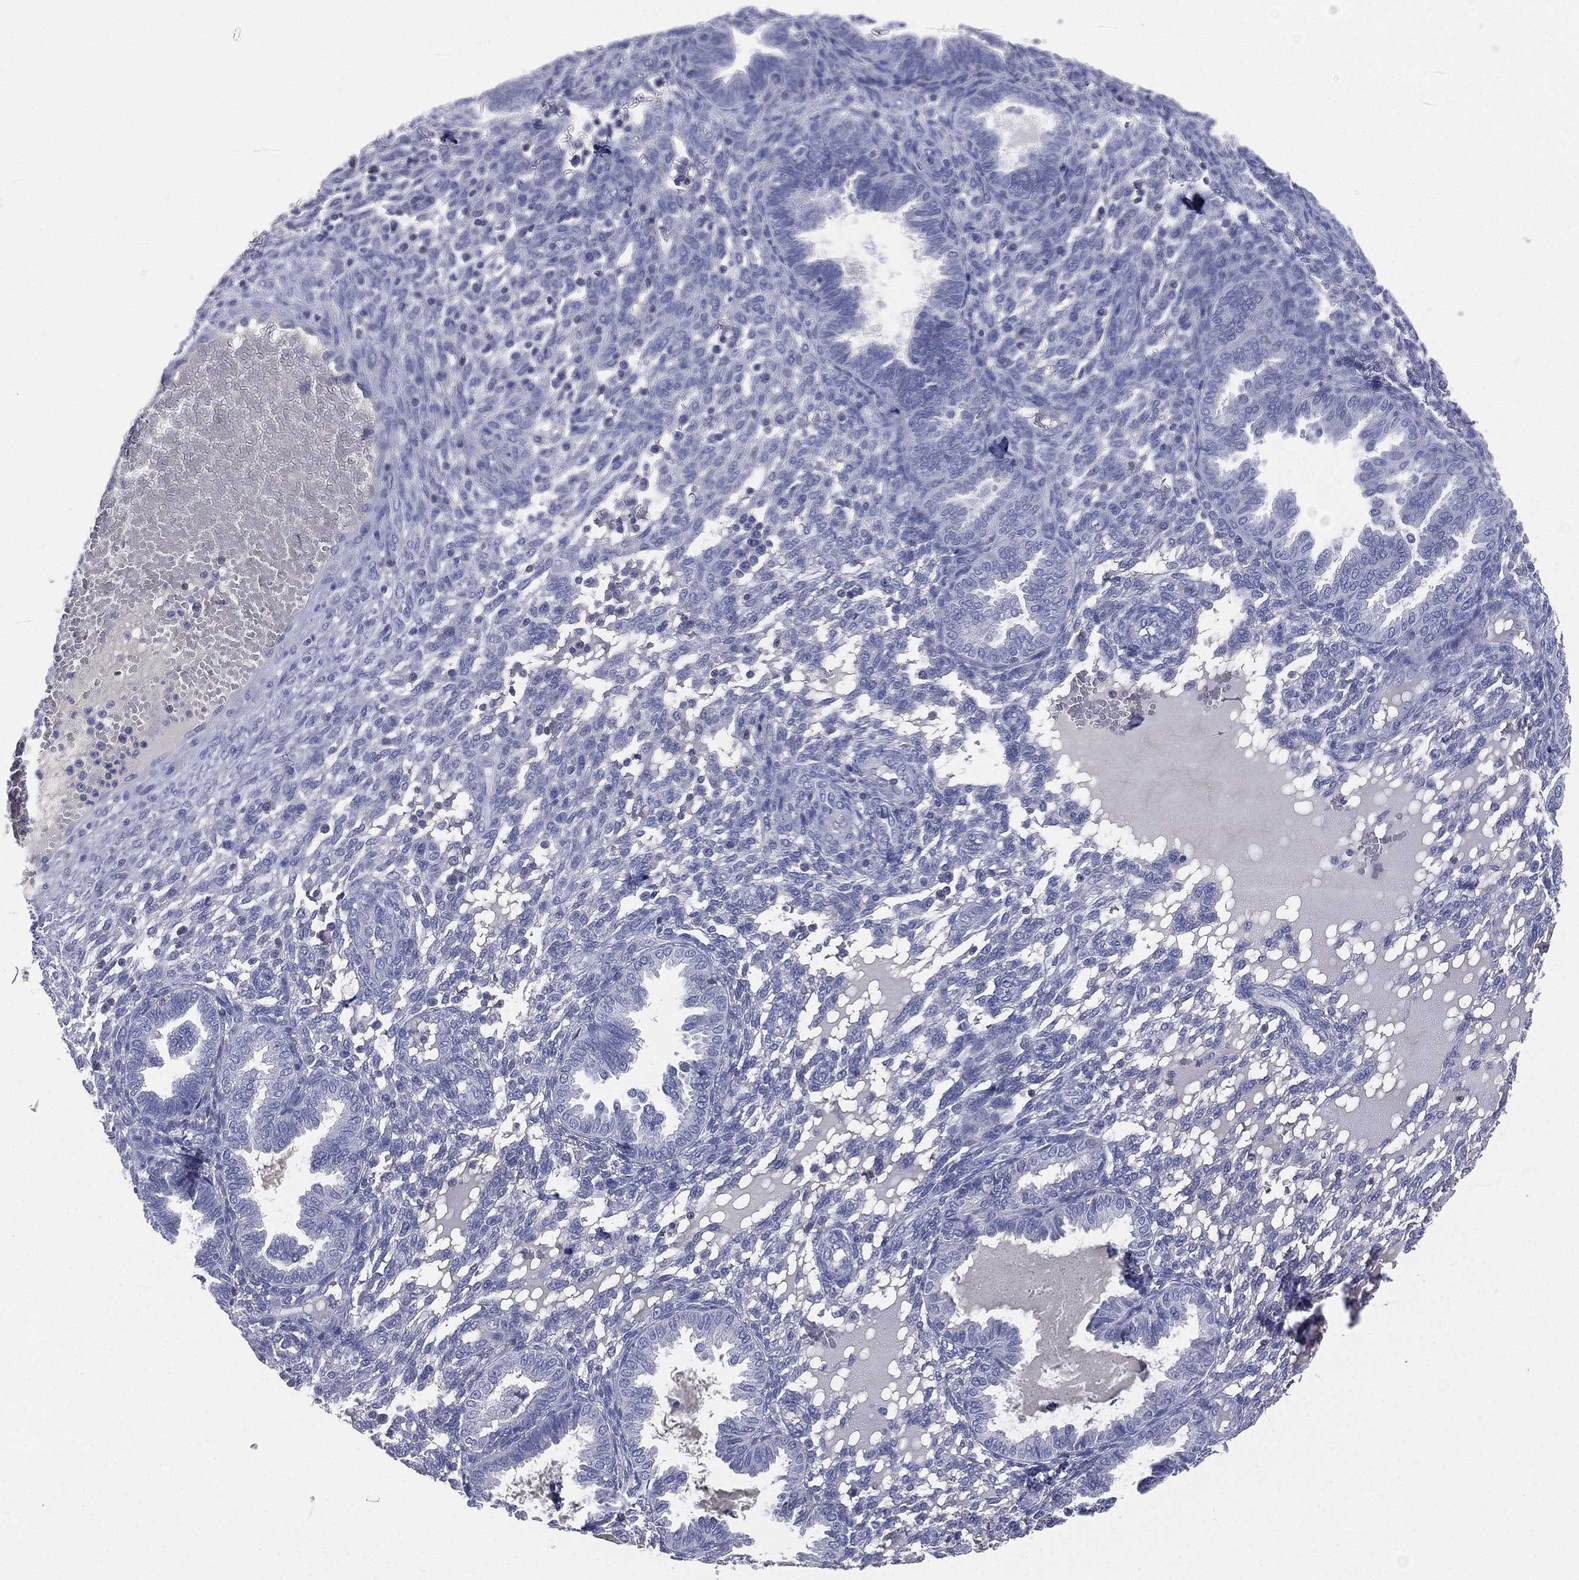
{"staining": {"intensity": "negative", "quantity": "none", "location": "none"}, "tissue": "endometrium", "cell_type": "Cells in endometrial stroma", "image_type": "normal", "snomed": [{"axis": "morphology", "description": "Normal tissue, NOS"}, {"axis": "topography", "description": "Endometrium"}], "caption": "Immunohistochemical staining of benign human endometrium demonstrates no significant positivity in cells in endometrial stroma. (DAB (3,3'-diaminobenzidine) IHC with hematoxylin counter stain).", "gene": "CD3D", "patient": {"sex": "female", "age": 42}}